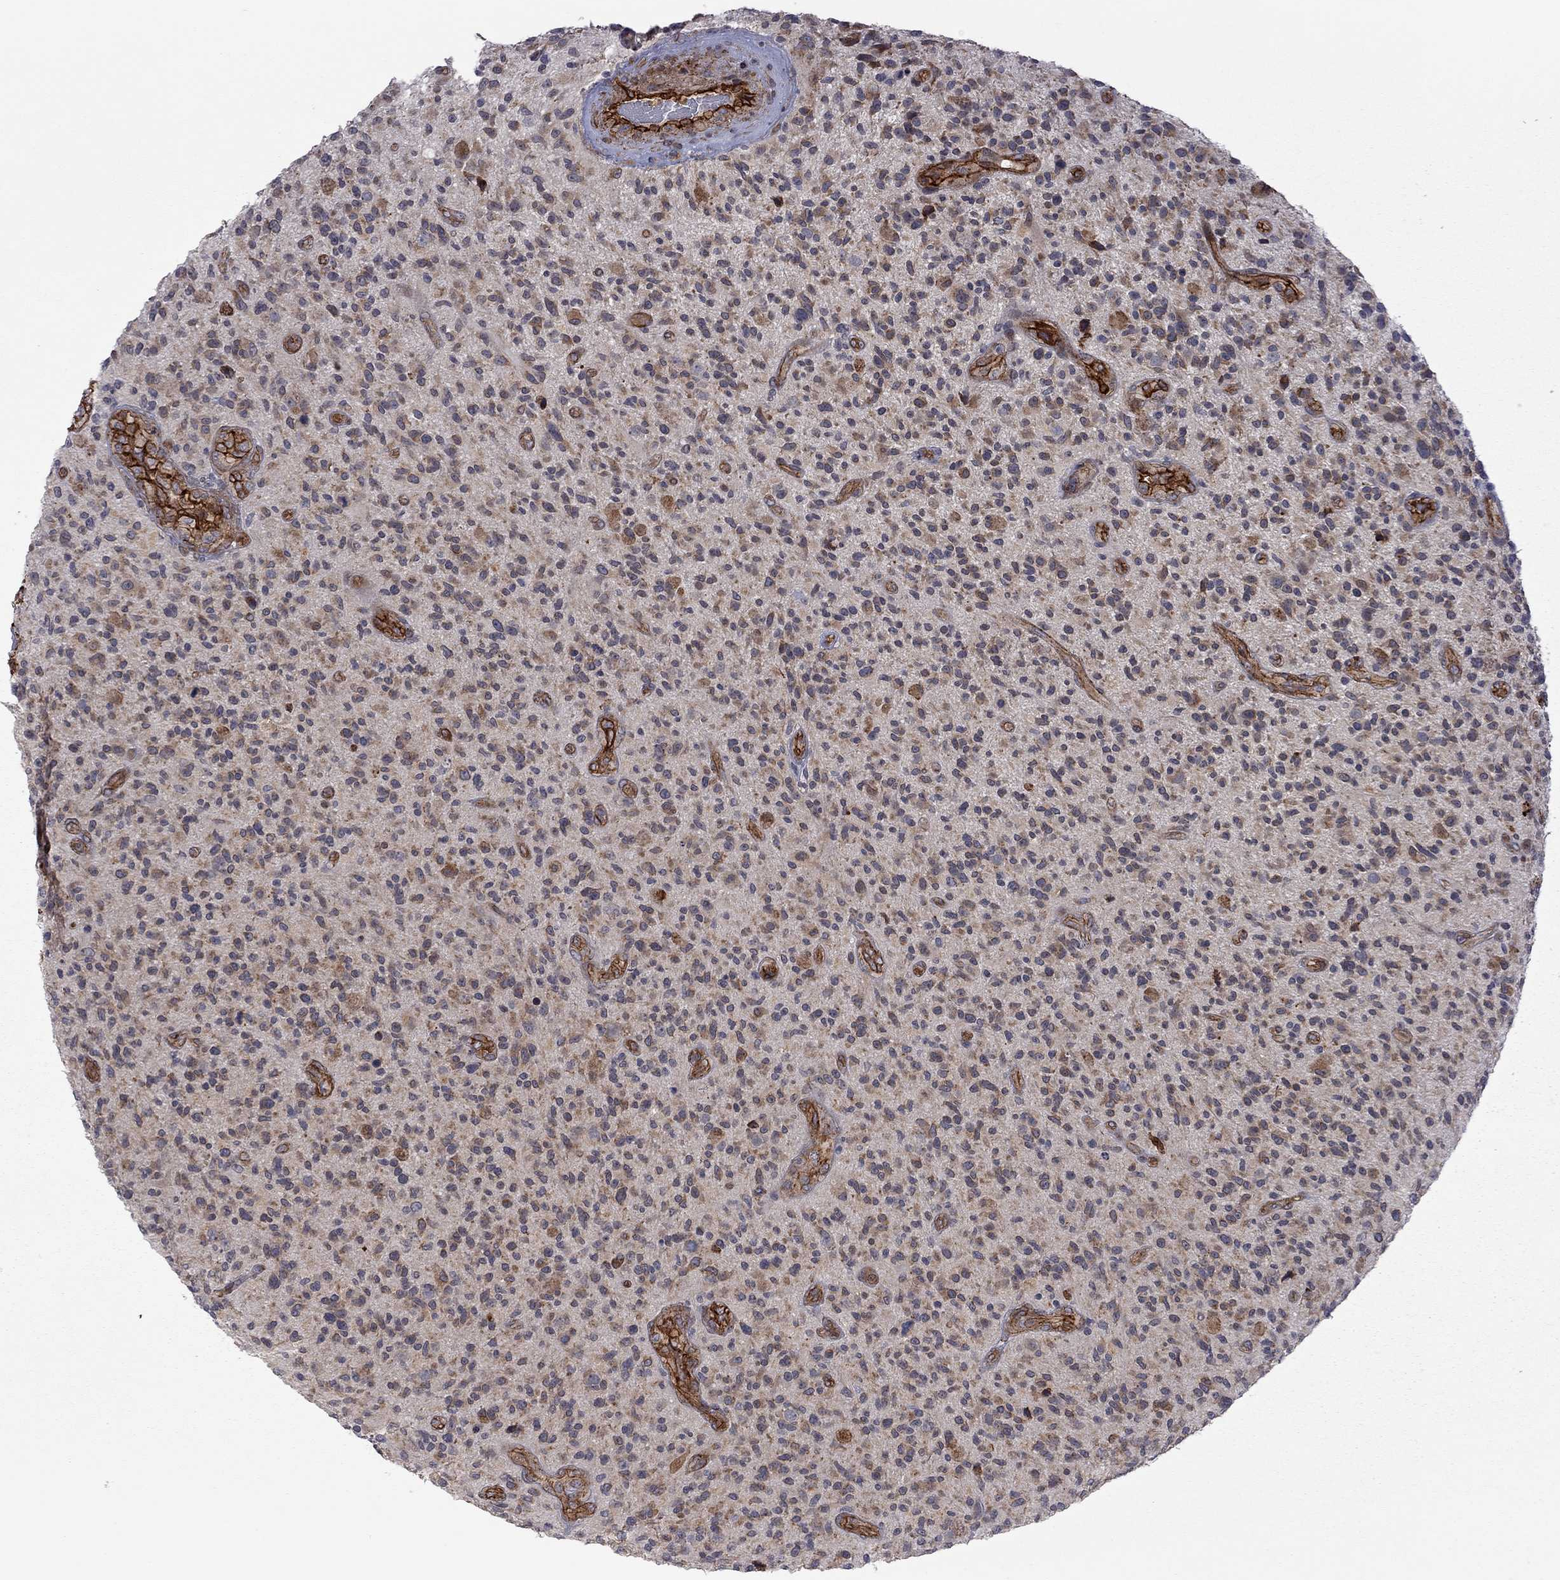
{"staining": {"intensity": "moderate", "quantity": "<25%", "location": "cytoplasmic/membranous"}, "tissue": "glioma", "cell_type": "Tumor cells", "image_type": "cancer", "snomed": [{"axis": "morphology", "description": "Glioma, malignant, High grade"}, {"axis": "topography", "description": "Brain"}], "caption": "High-grade glioma (malignant) was stained to show a protein in brown. There is low levels of moderate cytoplasmic/membranous expression in approximately <25% of tumor cells.", "gene": "EXOC3L2", "patient": {"sex": "male", "age": 47}}